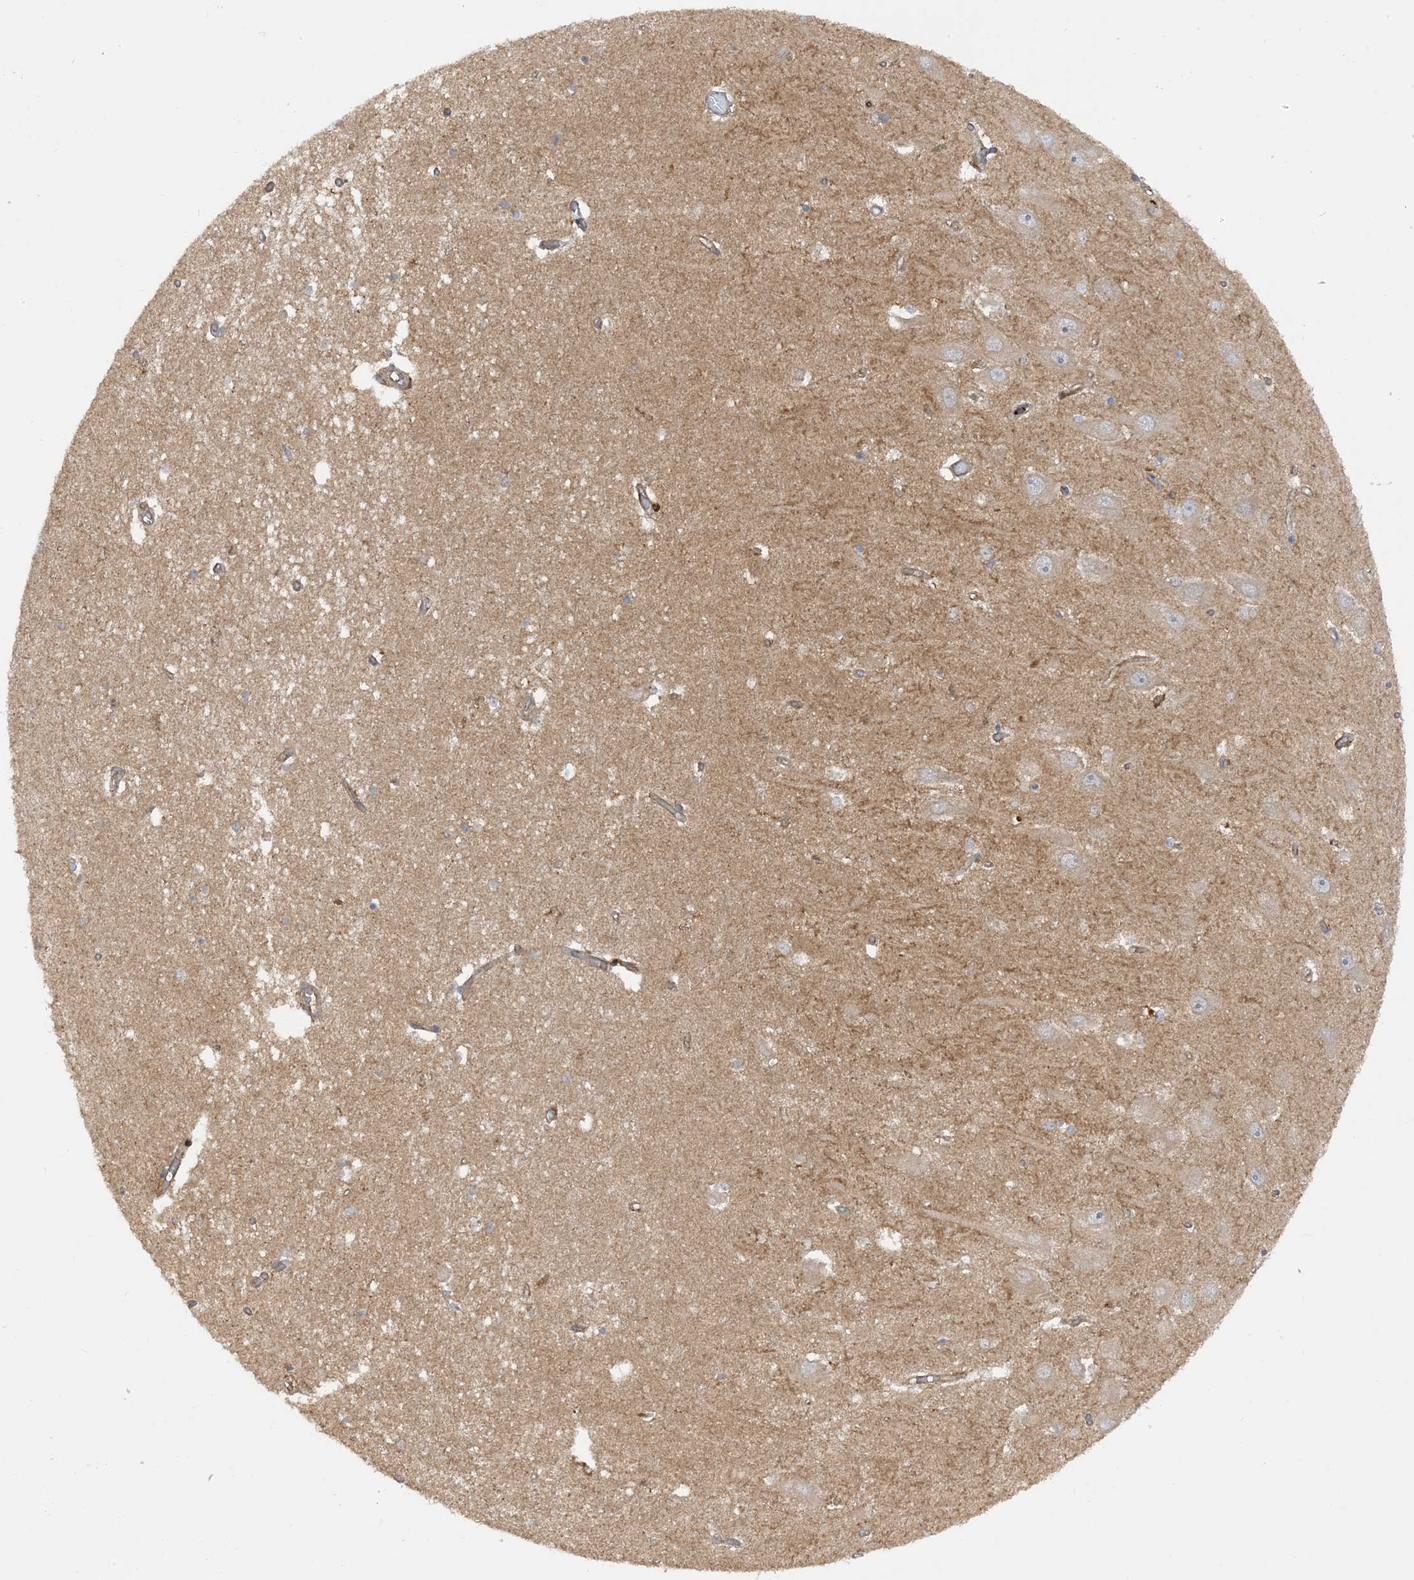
{"staining": {"intensity": "weak", "quantity": "<25%", "location": "cytoplasmic/membranous"}, "tissue": "hippocampus", "cell_type": "Glial cells", "image_type": "normal", "snomed": [{"axis": "morphology", "description": "Normal tissue, NOS"}, {"axis": "topography", "description": "Hippocampus"}], "caption": "Immunohistochemical staining of normal hippocampus demonstrates no significant staining in glial cells. Brightfield microscopy of immunohistochemistry (IHC) stained with DAB (brown) and hematoxylin (blue), captured at high magnification.", "gene": "CAPZB", "patient": {"sex": "male", "age": 45}}